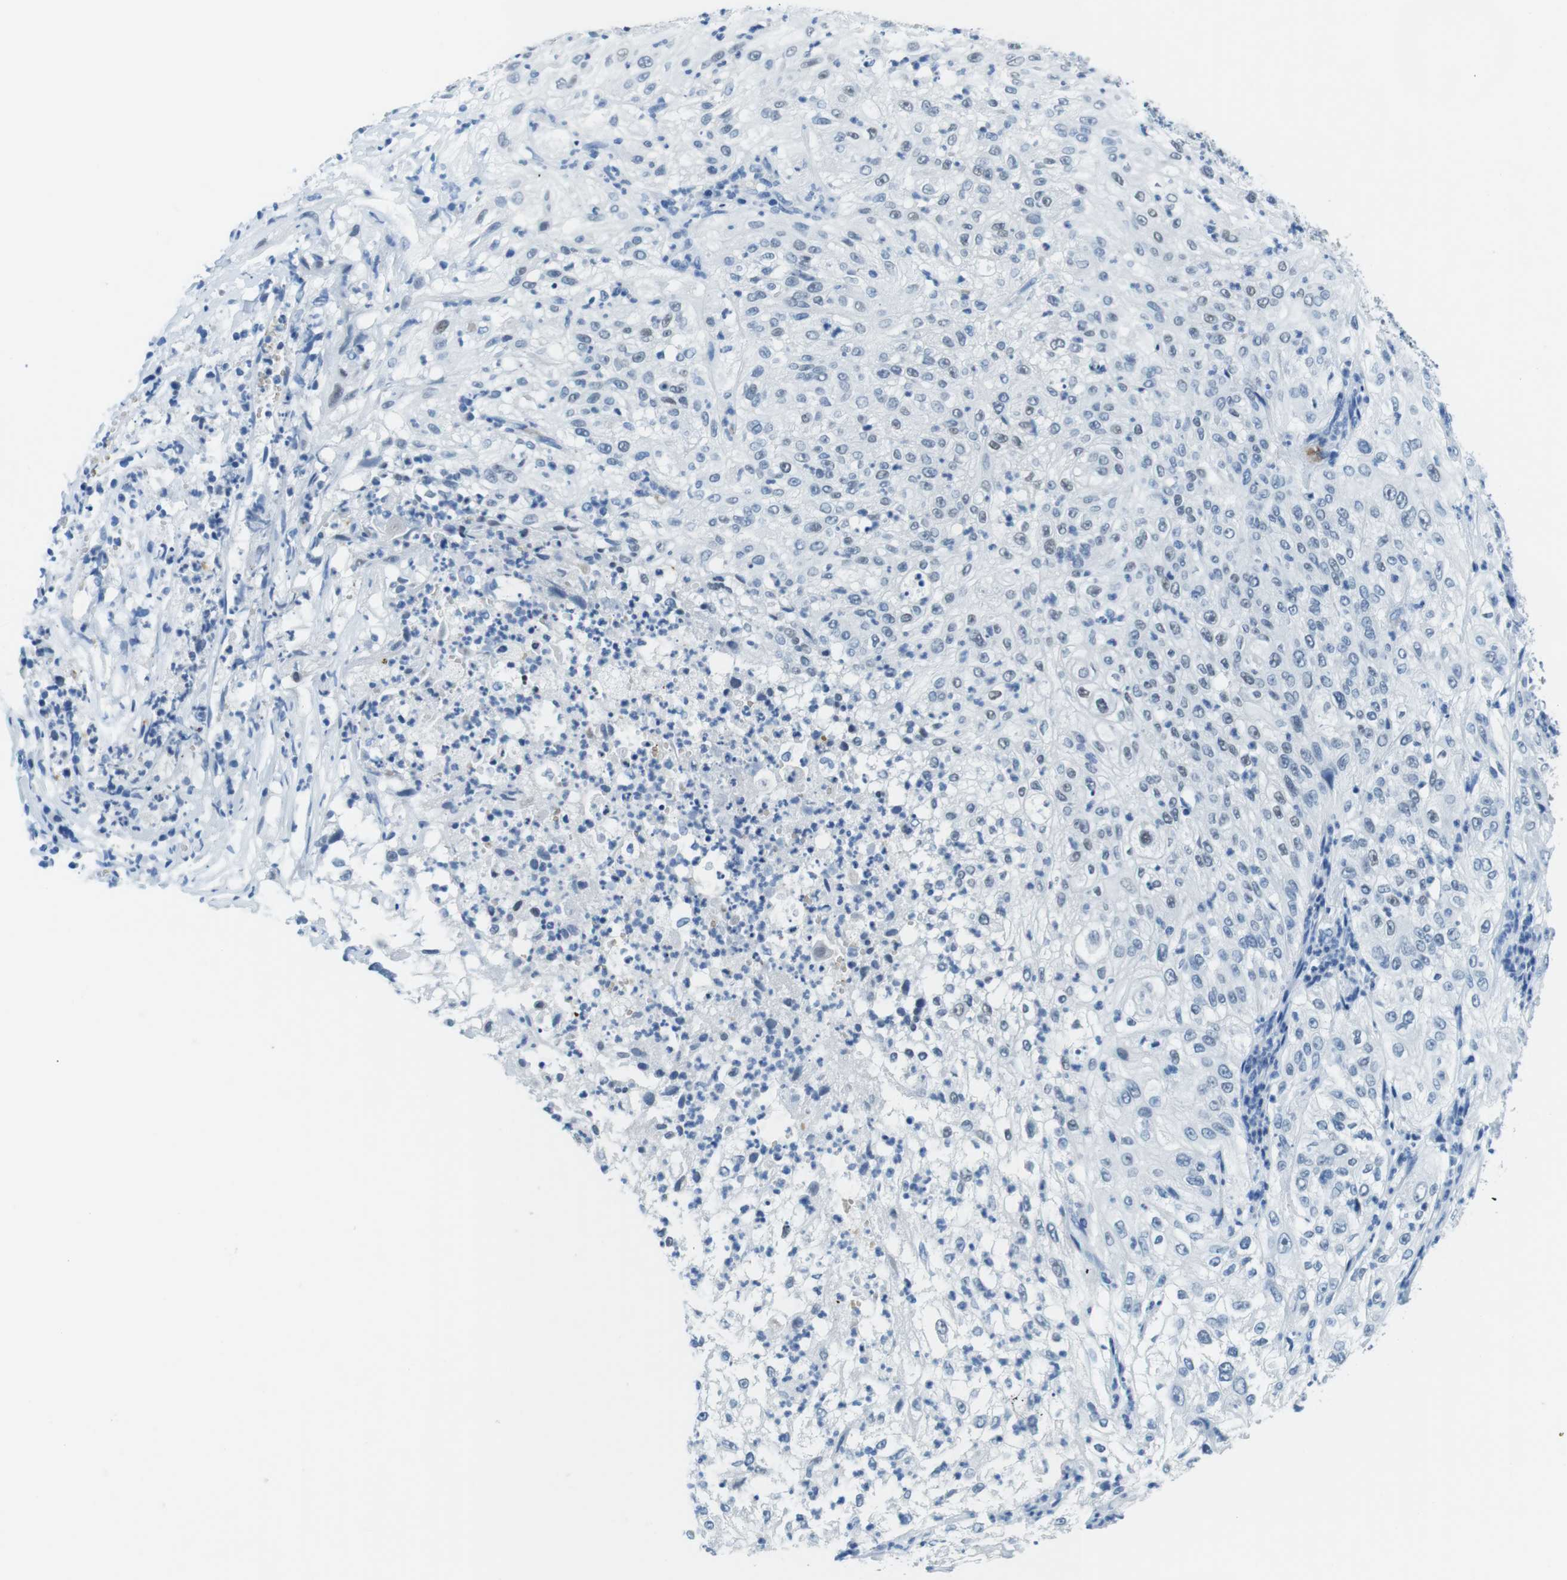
{"staining": {"intensity": "weak", "quantity": "25%-75%", "location": "nuclear"}, "tissue": "lung cancer", "cell_type": "Tumor cells", "image_type": "cancer", "snomed": [{"axis": "morphology", "description": "Inflammation, NOS"}, {"axis": "morphology", "description": "Squamous cell carcinoma, NOS"}, {"axis": "topography", "description": "Lymph node"}, {"axis": "topography", "description": "Soft tissue"}, {"axis": "topography", "description": "Lung"}], "caption": "Lung cancer tissue displays weak nuclear positivity in about 25%-75% of tumor cells The staining was performed using DAB, with brown indicating positive protein expression. Nuclei are stained blue with hematoxylin.", "gene": "TFAP2C", "patient": {"sex": "male", "age": 66}}